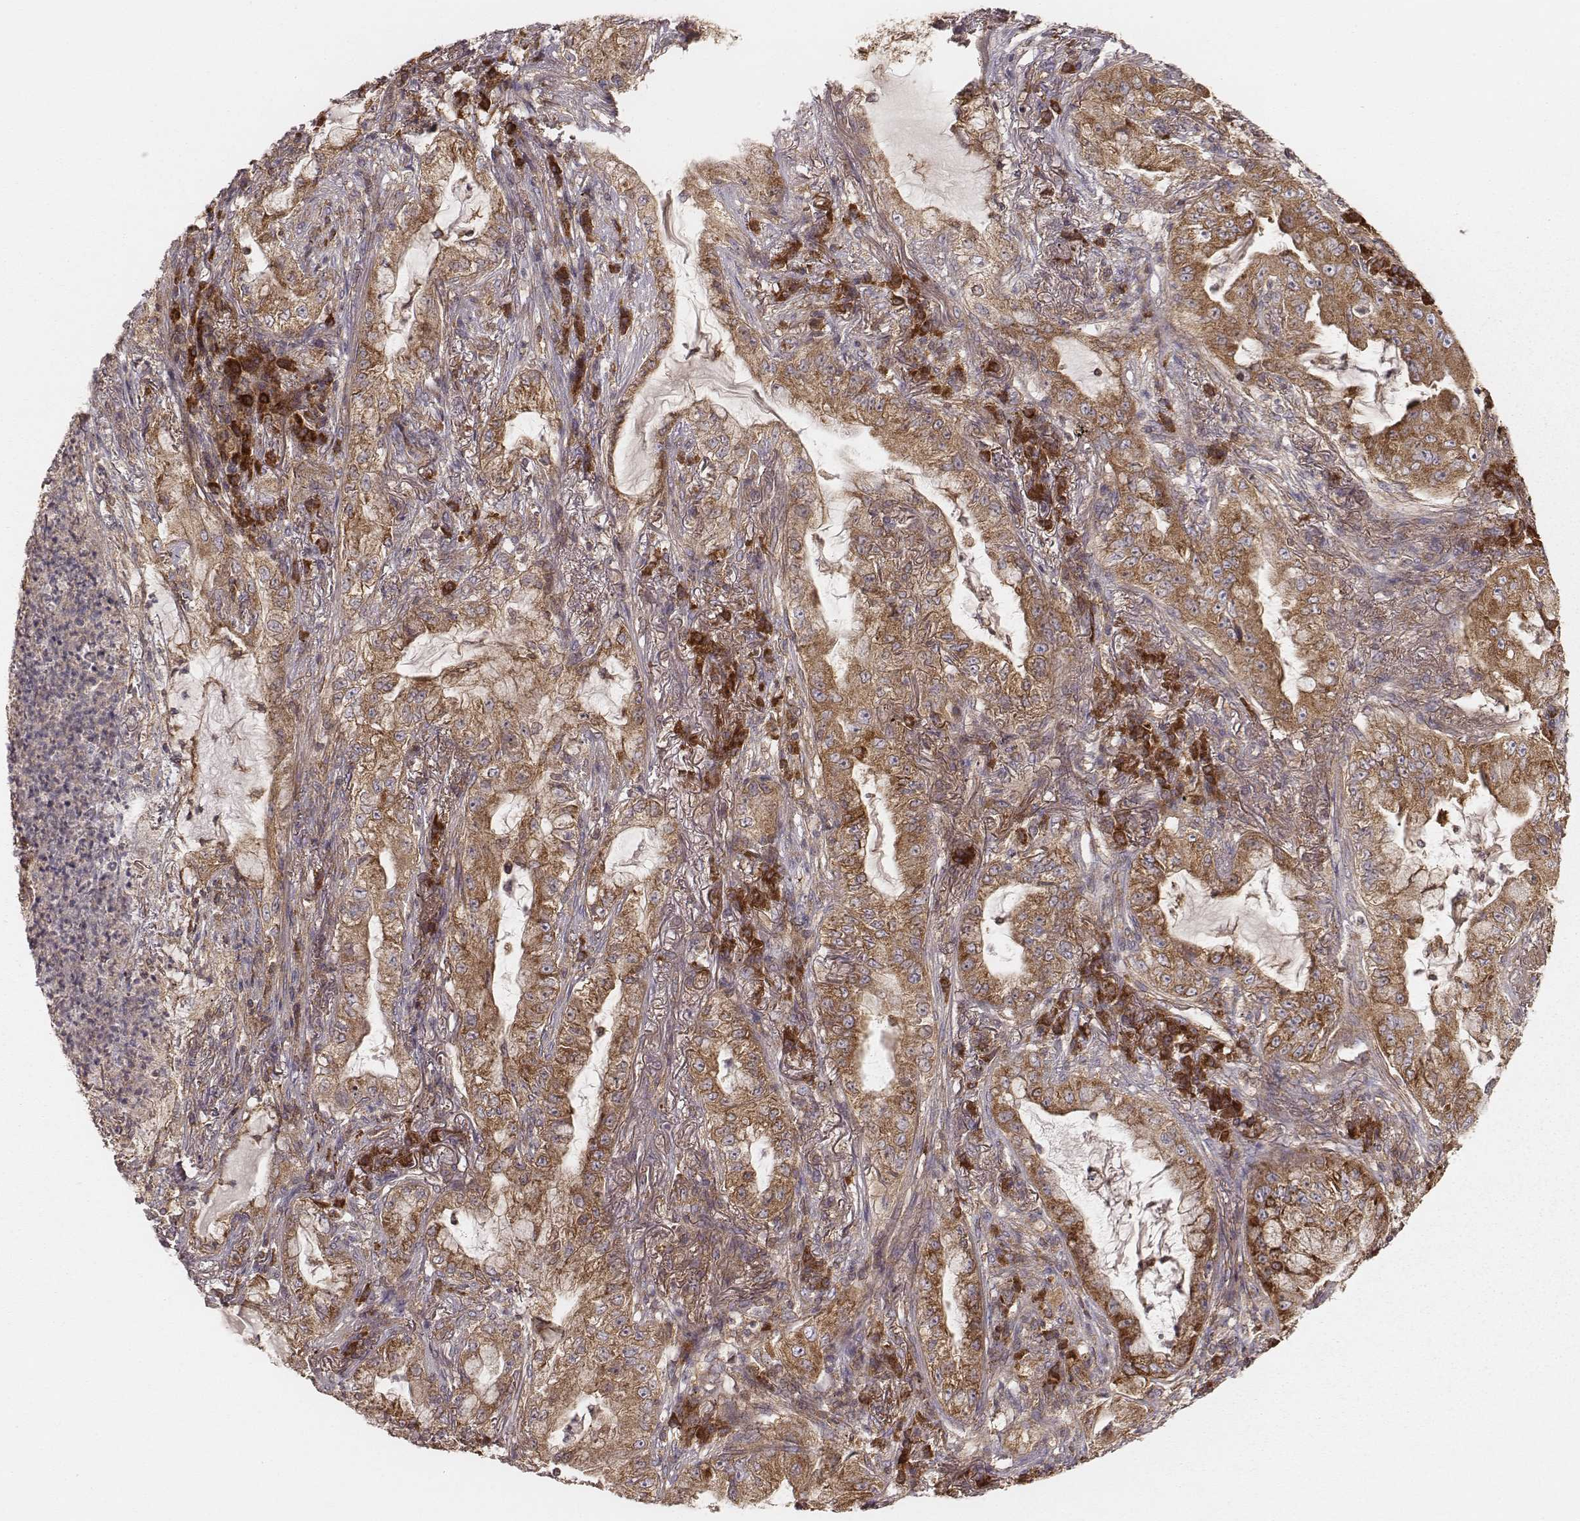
{"staining": {"intensity": "moderate", "quantity": ">75%", "location": "cytoplasmic/membranous"}, "tissue": "lung cancer", "cell_type": "Tumor cells", "image_type": "cancer", "snomed": [{"axis": "morphology", "description": "Adenocarcinoma, NOS"}, {"axis": "topography", "description": "Lung"}], "caption": "Lung cancer stained with DAB IHC exhibits medium levels of moderate cytoplasmic/membranous positivity in approximately >75% of tumor cells.", "gene": "CARS1", "patient": {"sex": "female", "age": 73}}